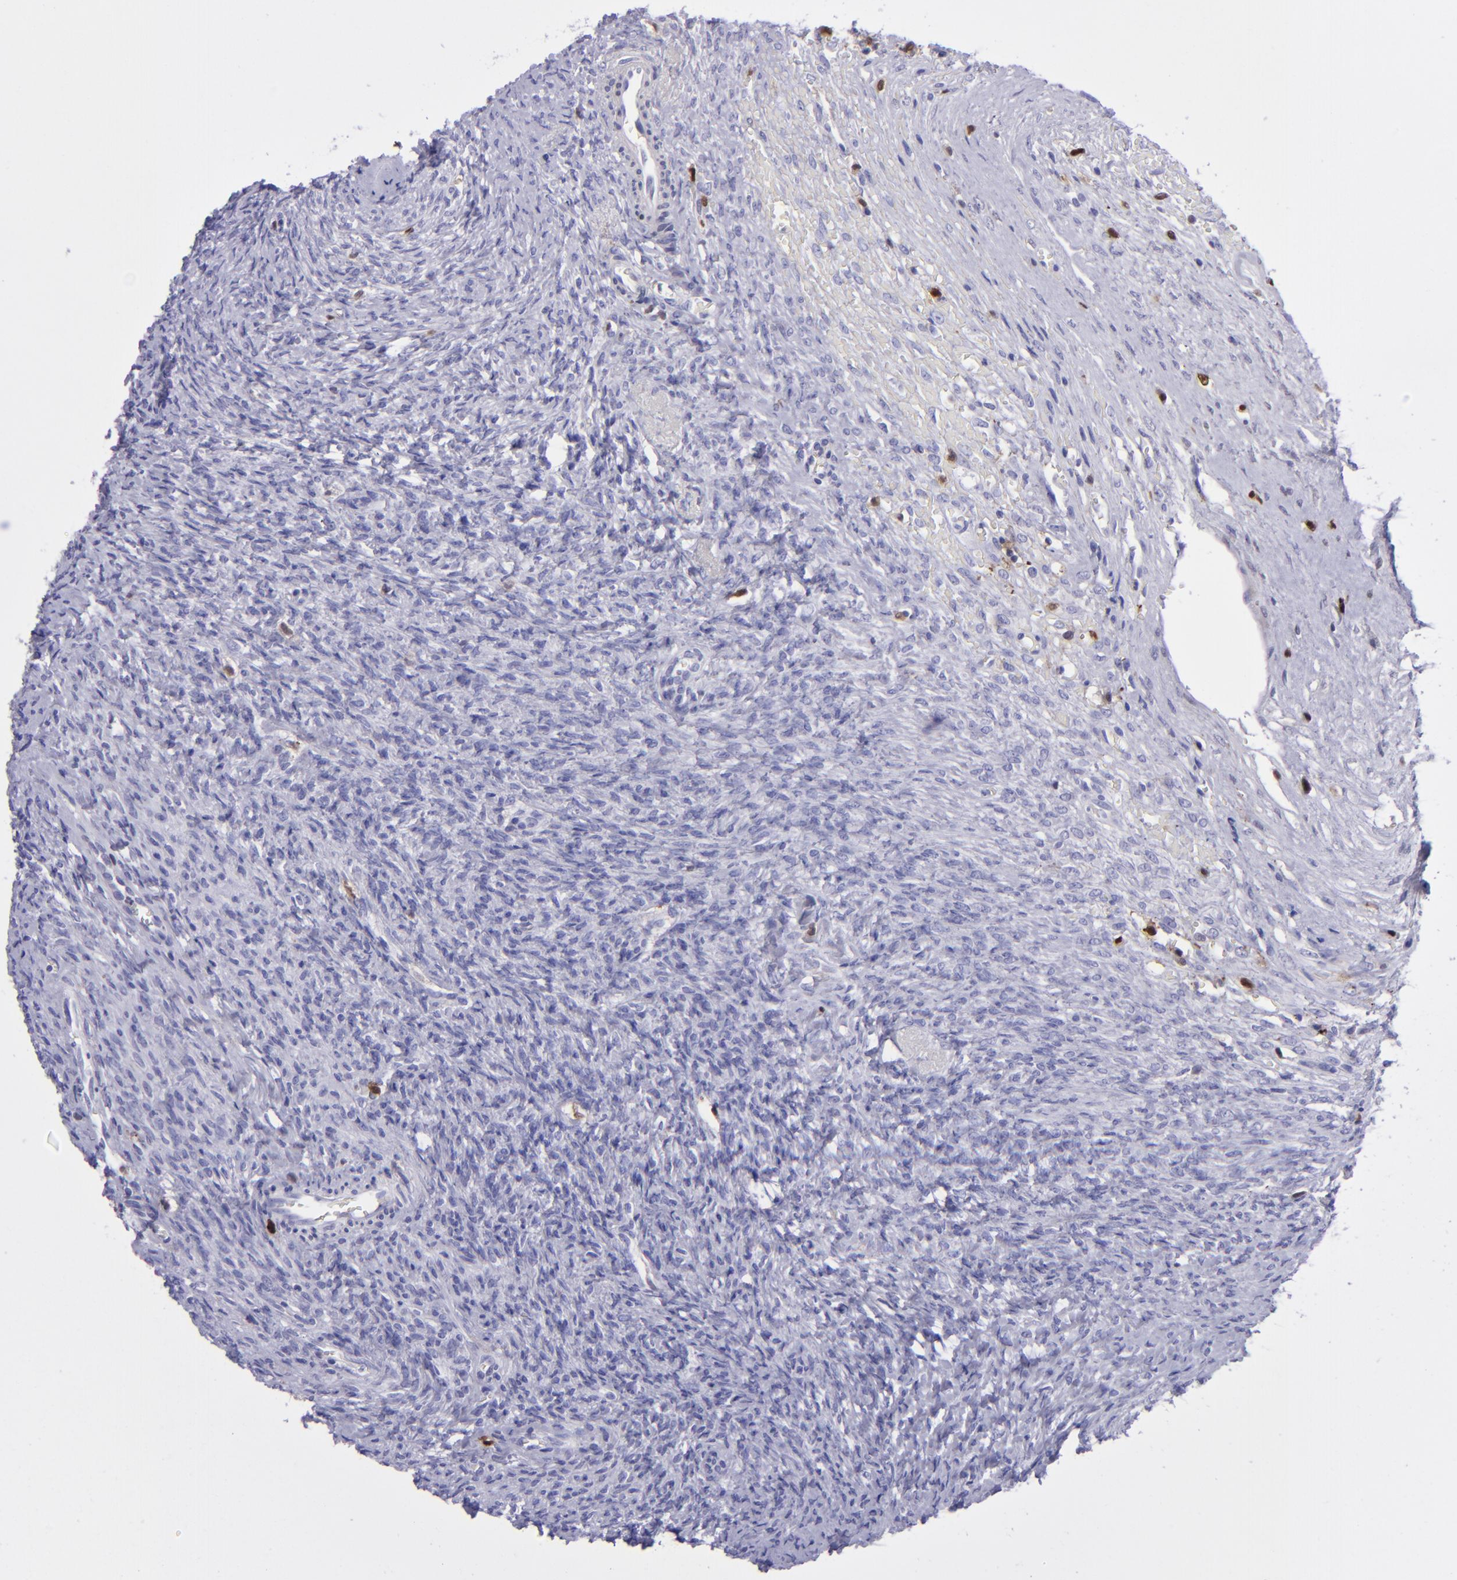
{"staining": {"intensity": "negative", "quantity": "none", "location": "none"}, "tissue": "ovary", "cell_type": "Follicle cells", "image_type": "normal", "snomed": [{"axis": "morphology", "description": "Normal tissue, NOS"}, {"axis": "topography", "description": "Ovary"}], "caption": "This is a histopathology image of immunohistochemistry (IHC) staining of unremarkable ovary, which shows no positivity in follicle cells.", "gene": "TYMP", "patient": {"sex": "female", "age": 56}}